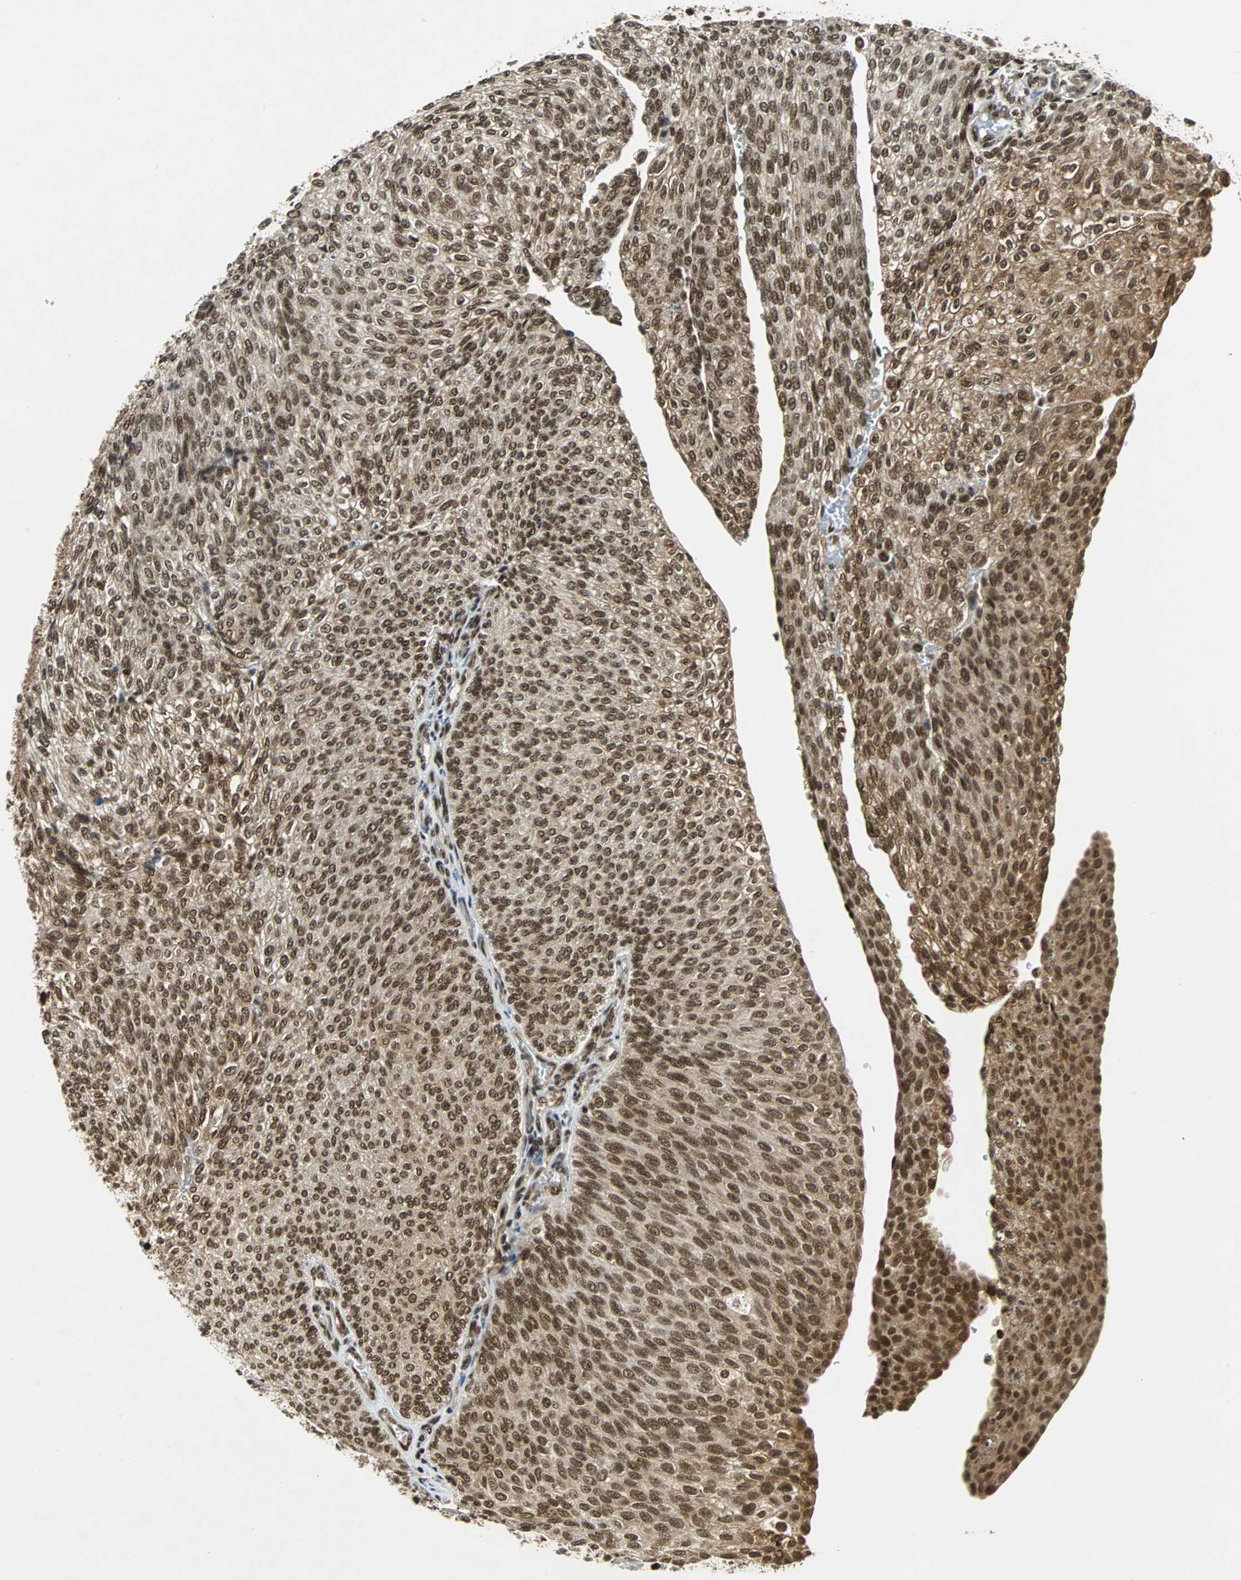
{"staining": {"intensity": "strong", "quantity": ">75%", "location": "cytoplasmic/membranous,nuclear"}, "tissue": "urothelial cancer", "cell_type": "Tumor cells", "image_type": "cancer", "snomed": [{"axis": "morphology", "description": "Urothelial carcinoma, Low grade"}, {"axis": "topography", "description": "Urinary bladder"}], "caption": "Strong cytoplasmic/membranous and nuclear protein staining is appreciated in about >75% of tumor cells in urothelial cancer. The staining was performed using DAB, with brown indicating positive protein expression. Nuclei are stained blue with hematoxylin.", "gene": "TAF5", "patient": {"sex": "female", "age": 79}}